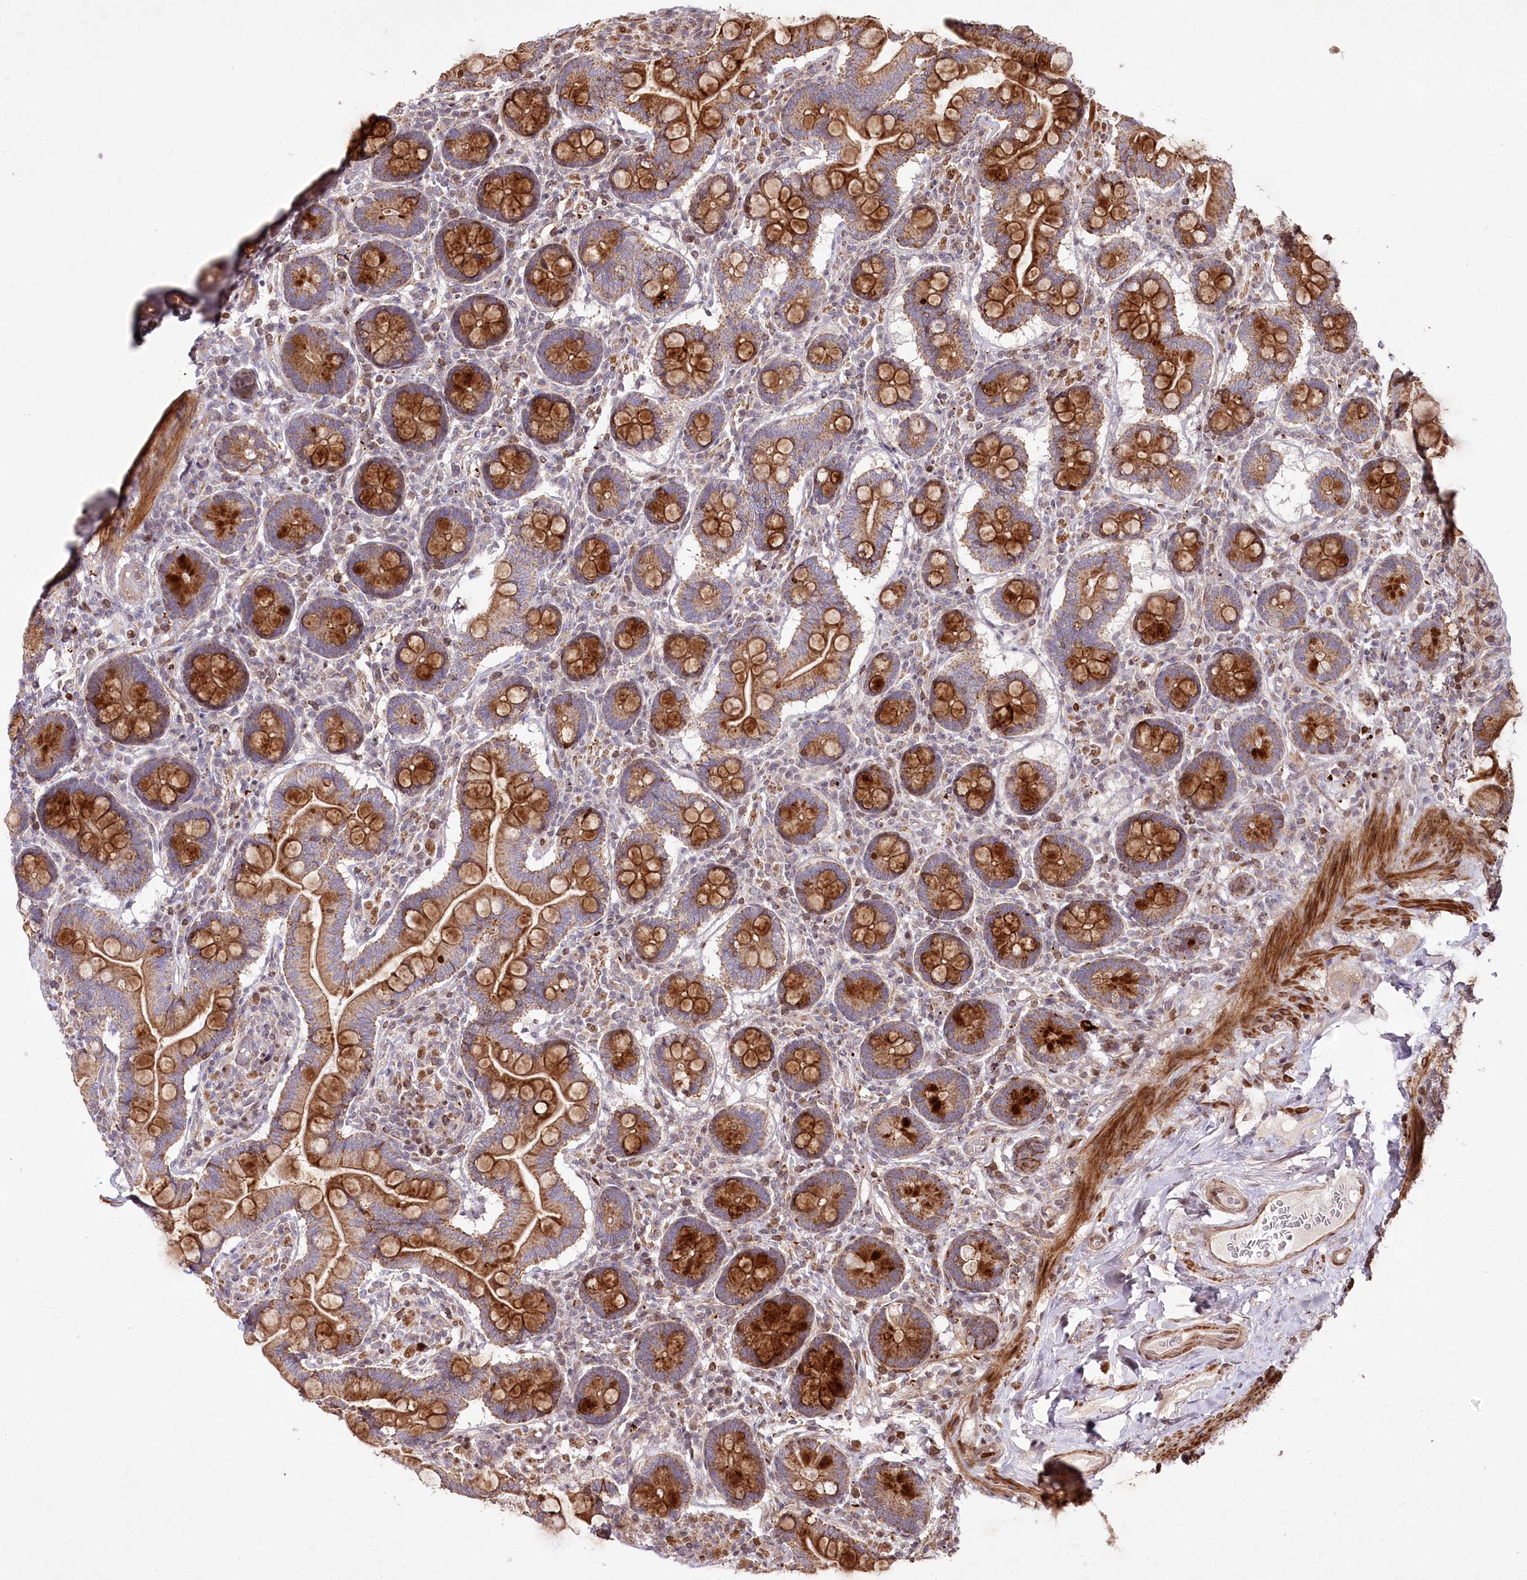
{"staining": {"intensity": "strong", "quantity": ">75%", "location": "cytoplasmic/membranous"}, "tissue": "small intestine", "cell_type": "Glandular cells", "image_type": "normal", "snomed": [{"axis": "morphology", "description": "Normal tissue, NOS"}, {"axis": "topography", "description": "Small intestine"}], "caption": "Protein staining of benign small intestine shows strong cytoplasmic/membranous staining in approximately >75% of glandular cells.", "gene": "PSTK", "patient": {"sex": "female", "age": 64}}